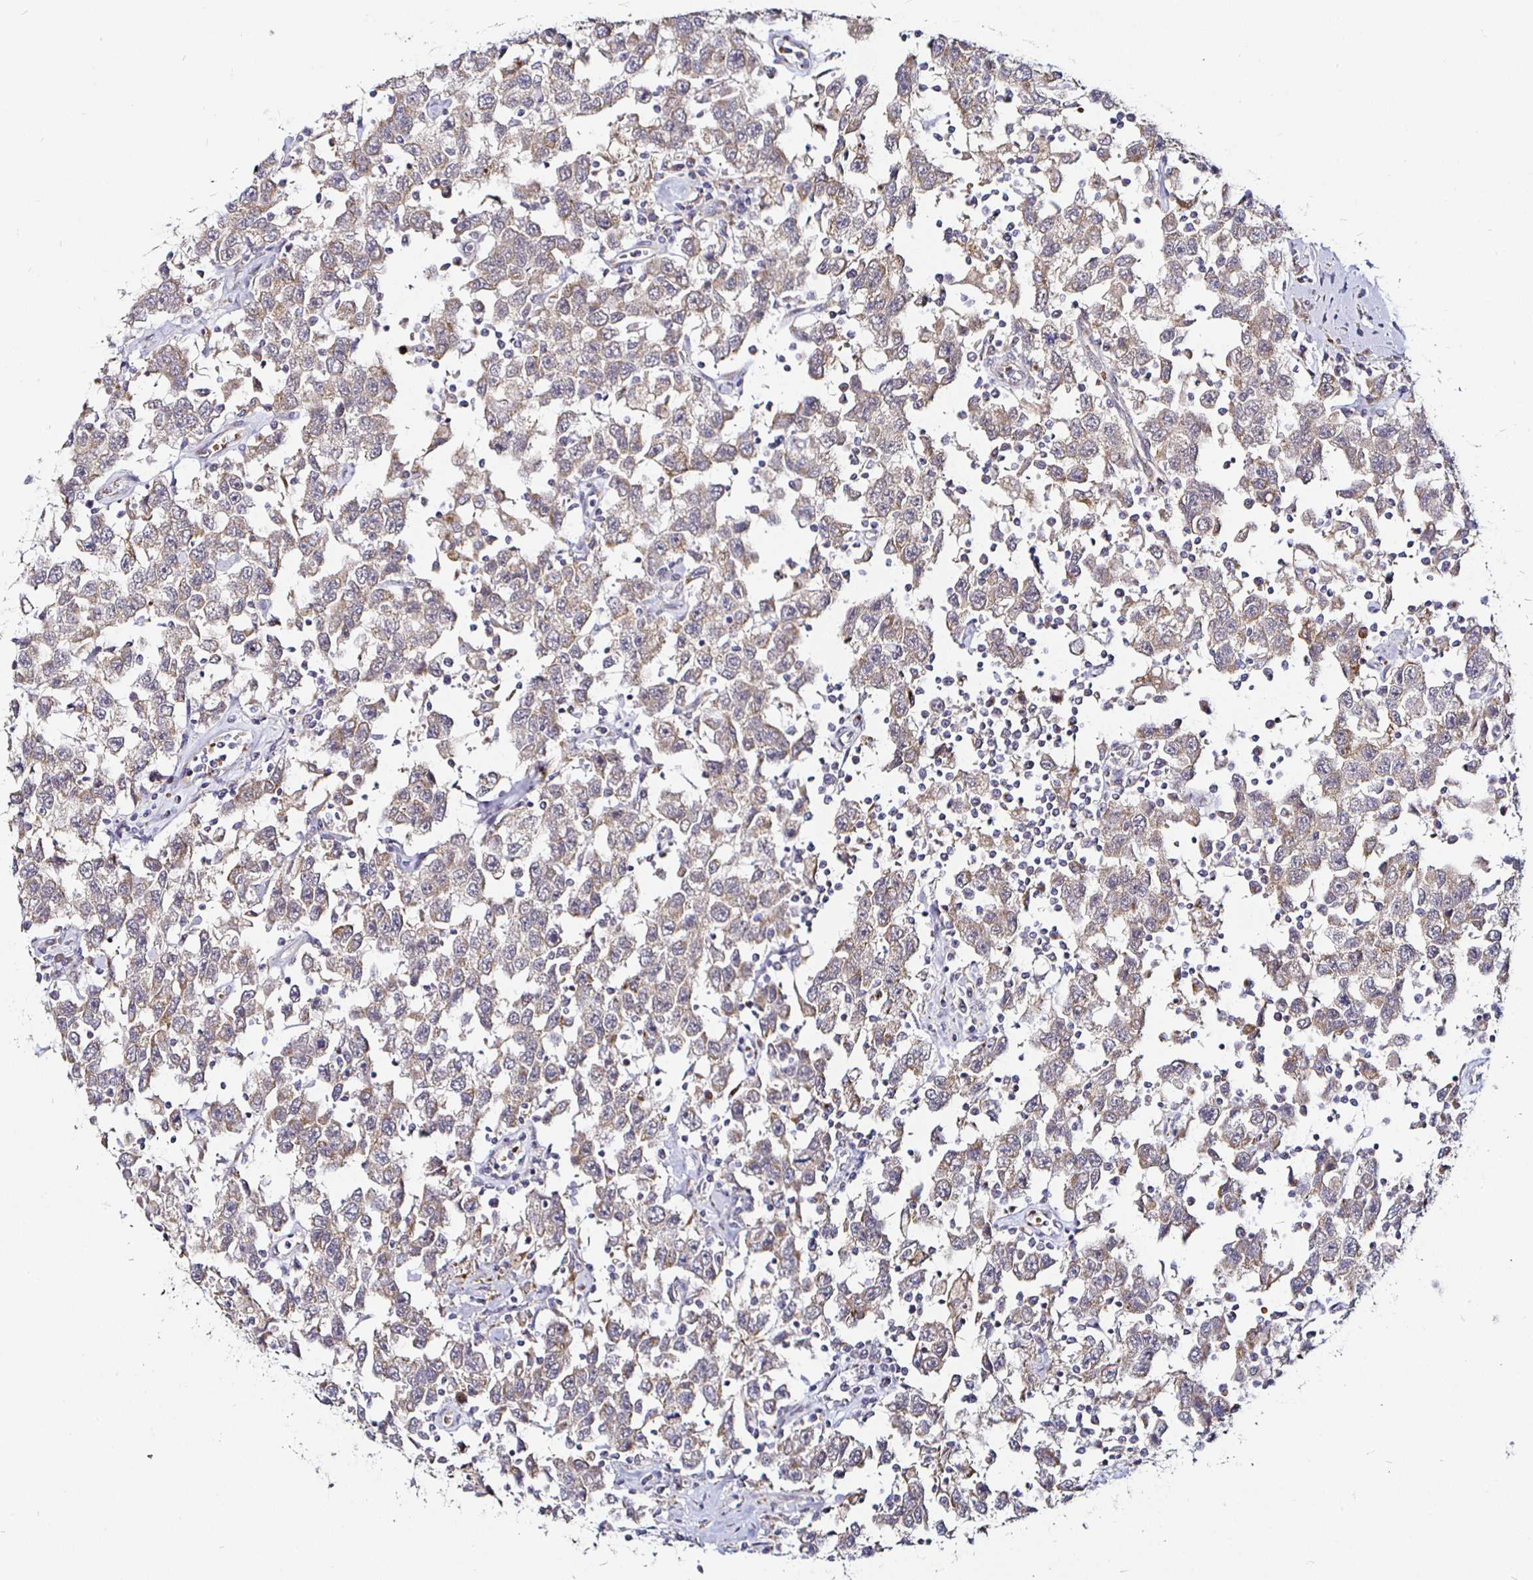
{"staining": {"intensity": "weak", "quantity": "25%-75%", "location": "cytoplasmic/membranous"}, "tissue": "testis cancer", "cell_type": "Tumor cells", "image_type": "cancer", "snomed": [{"axis": "morphology", "description": "Seminoma, NOS"}, {"axis": "topography", "description": "Testis"}], "caption": "Testis cancer (seminoma) stained with a brown dye reveals weak cytoplasmic/membranous positive staining in approximately 25%-75% of tumor cells.", "gene": "ATG3", "patient": {"sex": "male", "age": 41}}